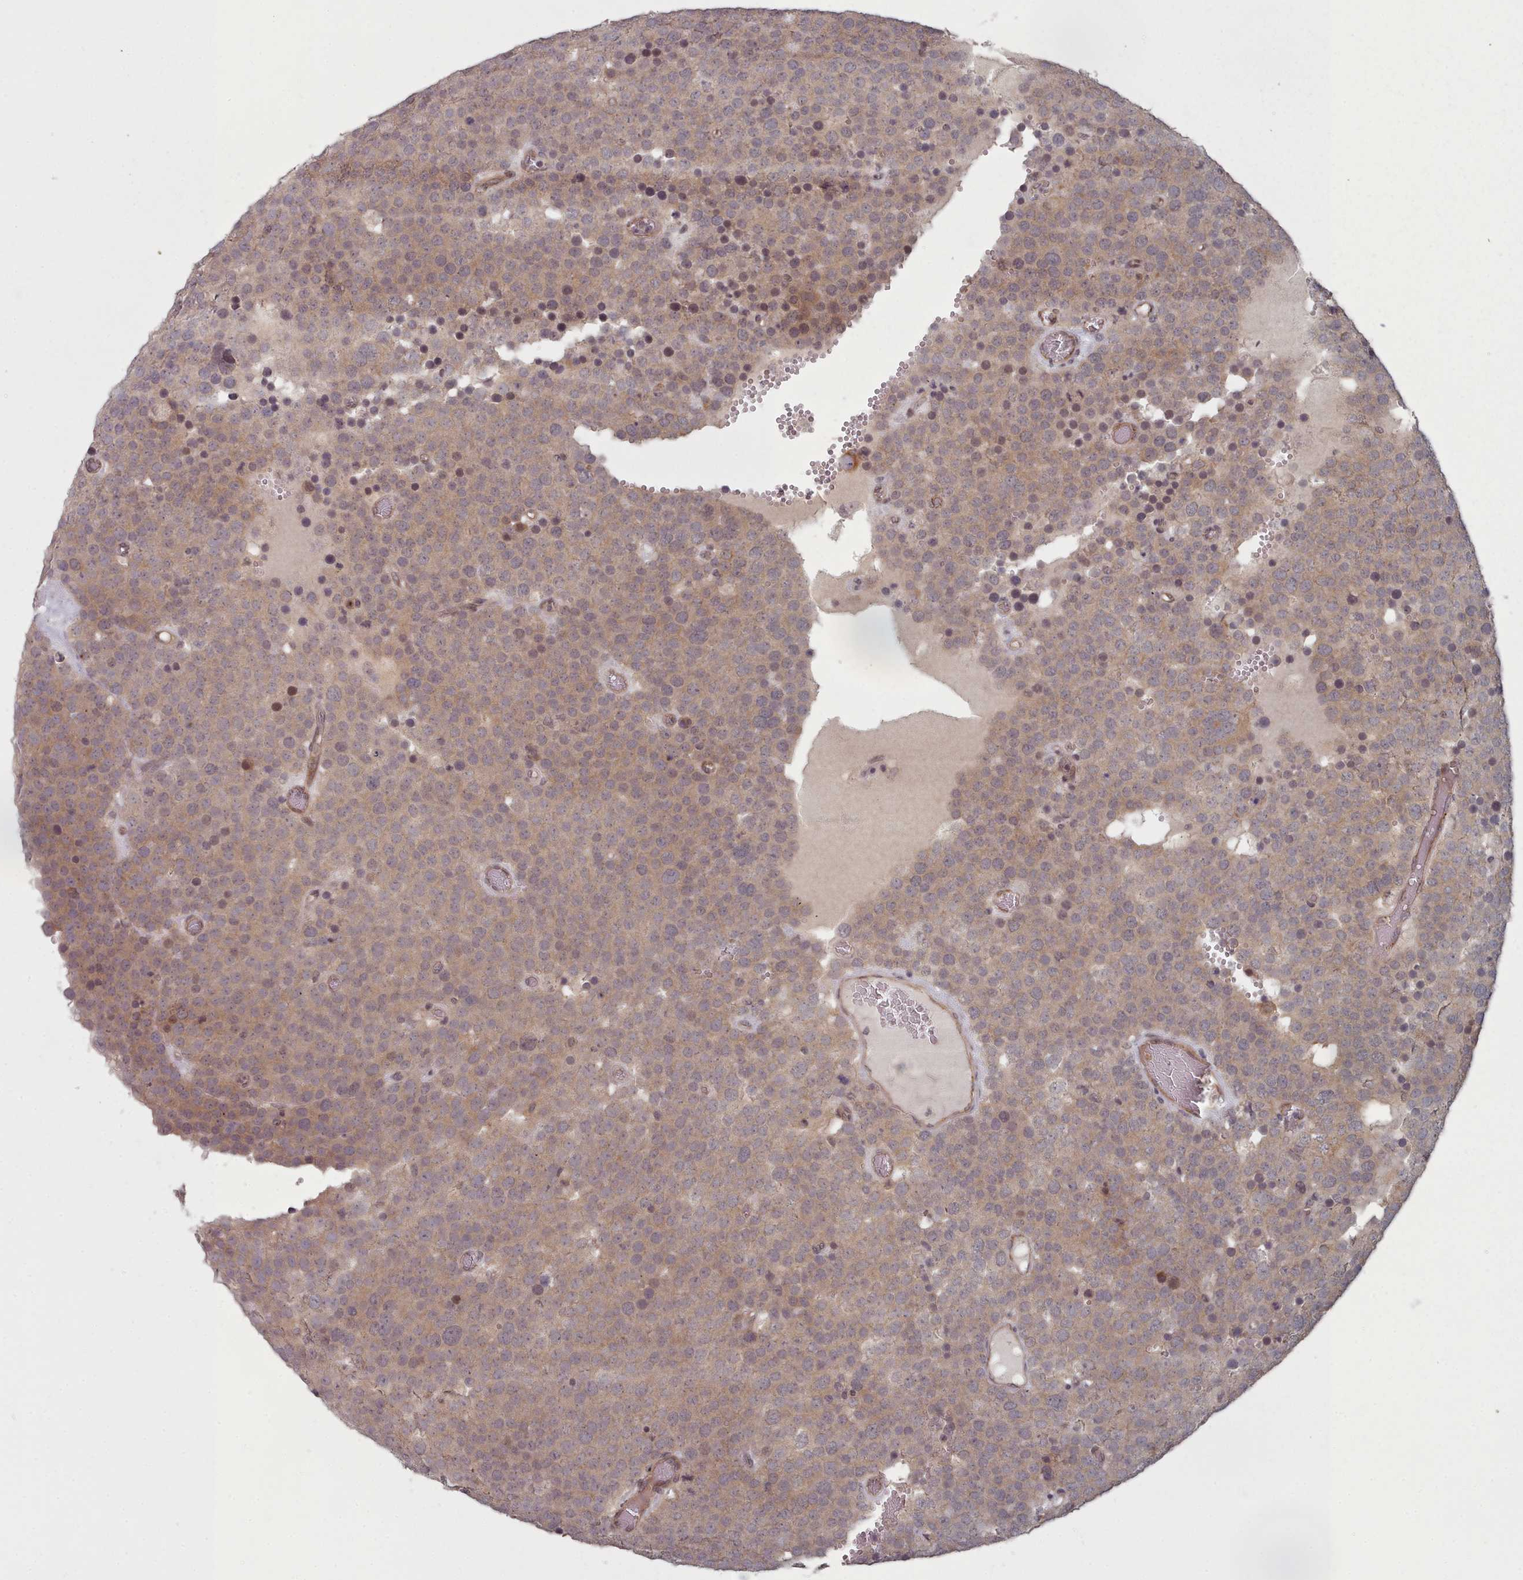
{"staining": {"intensity": "weak", "quantity": ">75%", "location": "cytoplasmic/membranous"}, "tissue": "testis cancer", "cell_type": "Tumor cells", "image_type": "cancer", "snomed": [{"axis": "morphology", "description": "Normal tissue, NOS"}, {"axis": "morphology", "description": "Seminoma, NOS"}, {"axis": "topography", "description": "Testis"}], "caption": "This histopathology image exhibits immunohistochemistry staining of human testis cancer, with low weak cytoplasmic/membranous positivity in approximately >75% of tumor cells.", "gene": "HYAL3", "patient": {"sex": "male", "age": 71}}